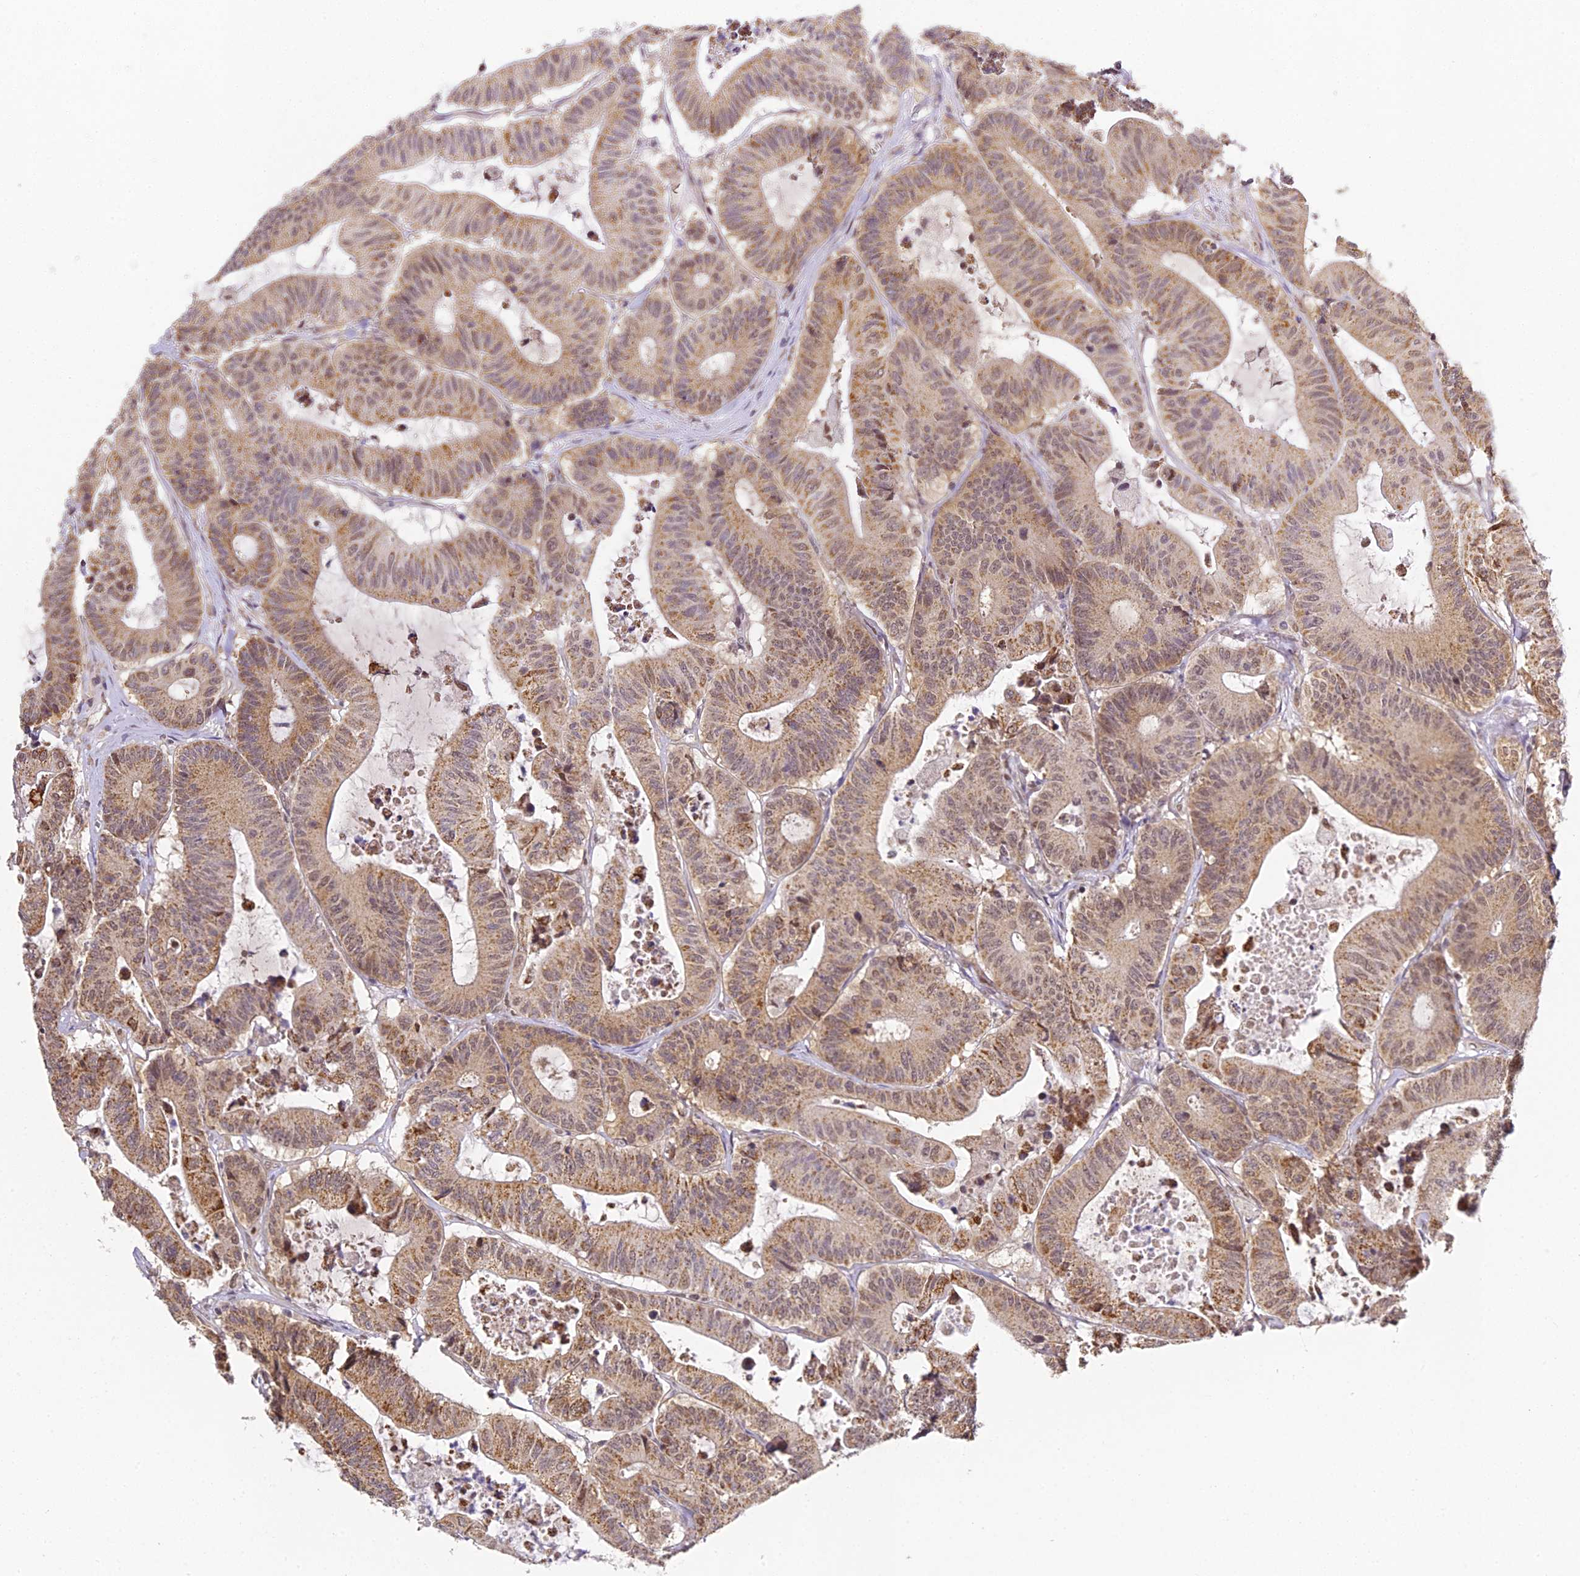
{"staining": {"intensity": "moderate", "quantity": ">75%", "location": "cytoplasmic/membranous,nuclear"}, "tissue": "colorectal cancer", "cell_type": "Tumor cells", "image_type": "cancer", "snomed": [{"axis": "morphology", "description": "Adenocarcinoma, NOS"}, {"axis": "topography", "description": "Colon"}], "caption": "The photomicrograph exhibits staining of colorectal cancer, revealing moderate cytoplasmic/membranous and nuclear protein positivity (brown color) within tumor cells. (Brightfield microscopy of DAB IHC at high magnification).", "gene": "DNAAF10", "patient": {"sex": "female", "age": 84}}